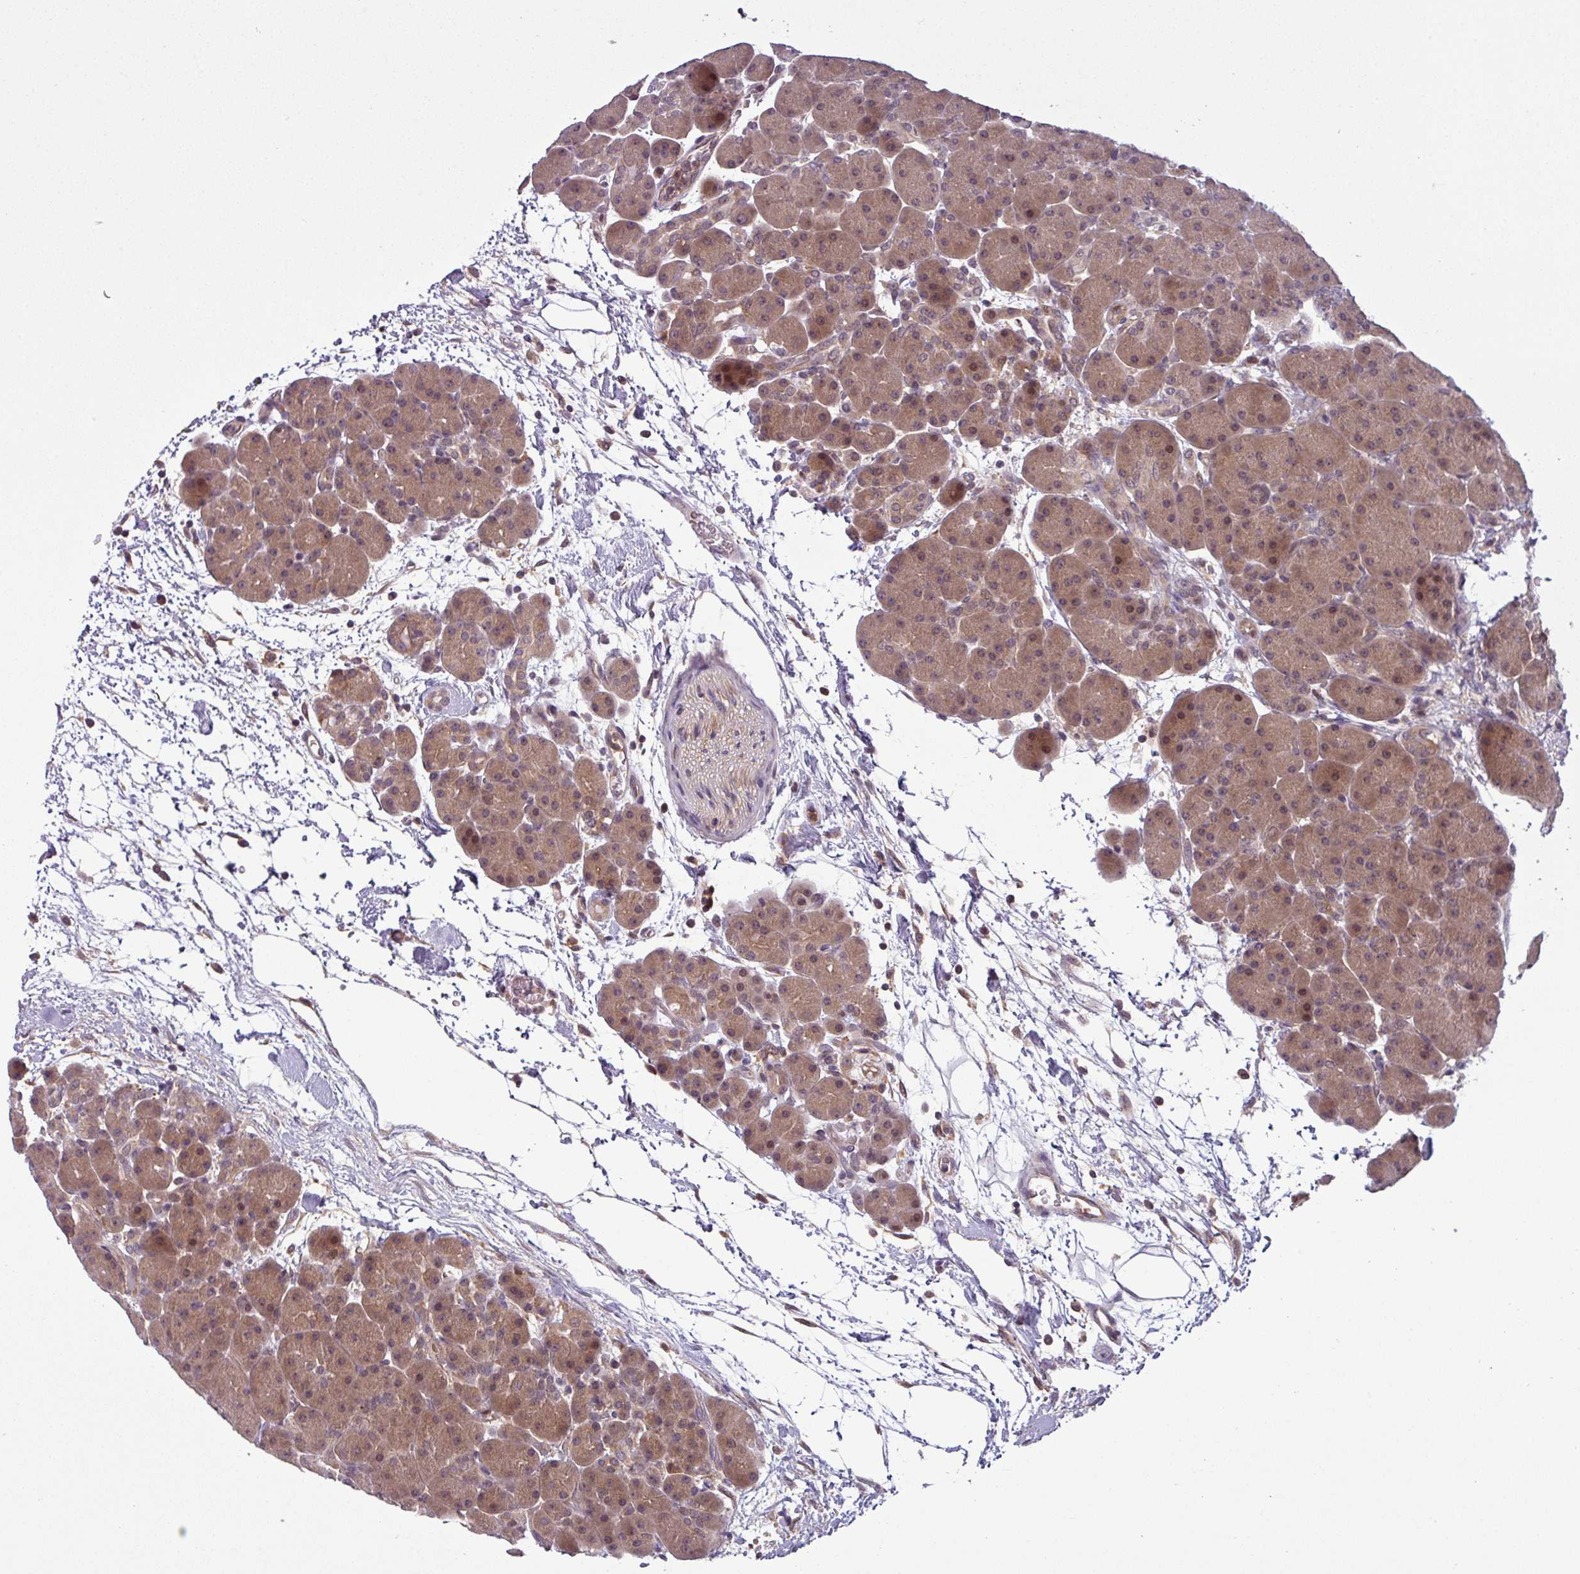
{"staining": {"intensity": "moderate", "quantity": ">75%", "location": "cytoplasmic/membranous,nuclear"}, "tissue": "pancreas", "cell_type": "Exocrine glandular cells", "image_type": "normal", "snomed": [{"axis": "morphology", "description": "Normal tissue, NOS"}, {"axis": "topography", "description": "Pancreas"}], "caption": "A brown stain highlights moderate cytoplasmic/membranous,nuclear positivity of a protein in exocrine glandular cells of normal human pancreas.", "gene": "NPFFR1", "patient": {"sex": "male", "age": 66}}